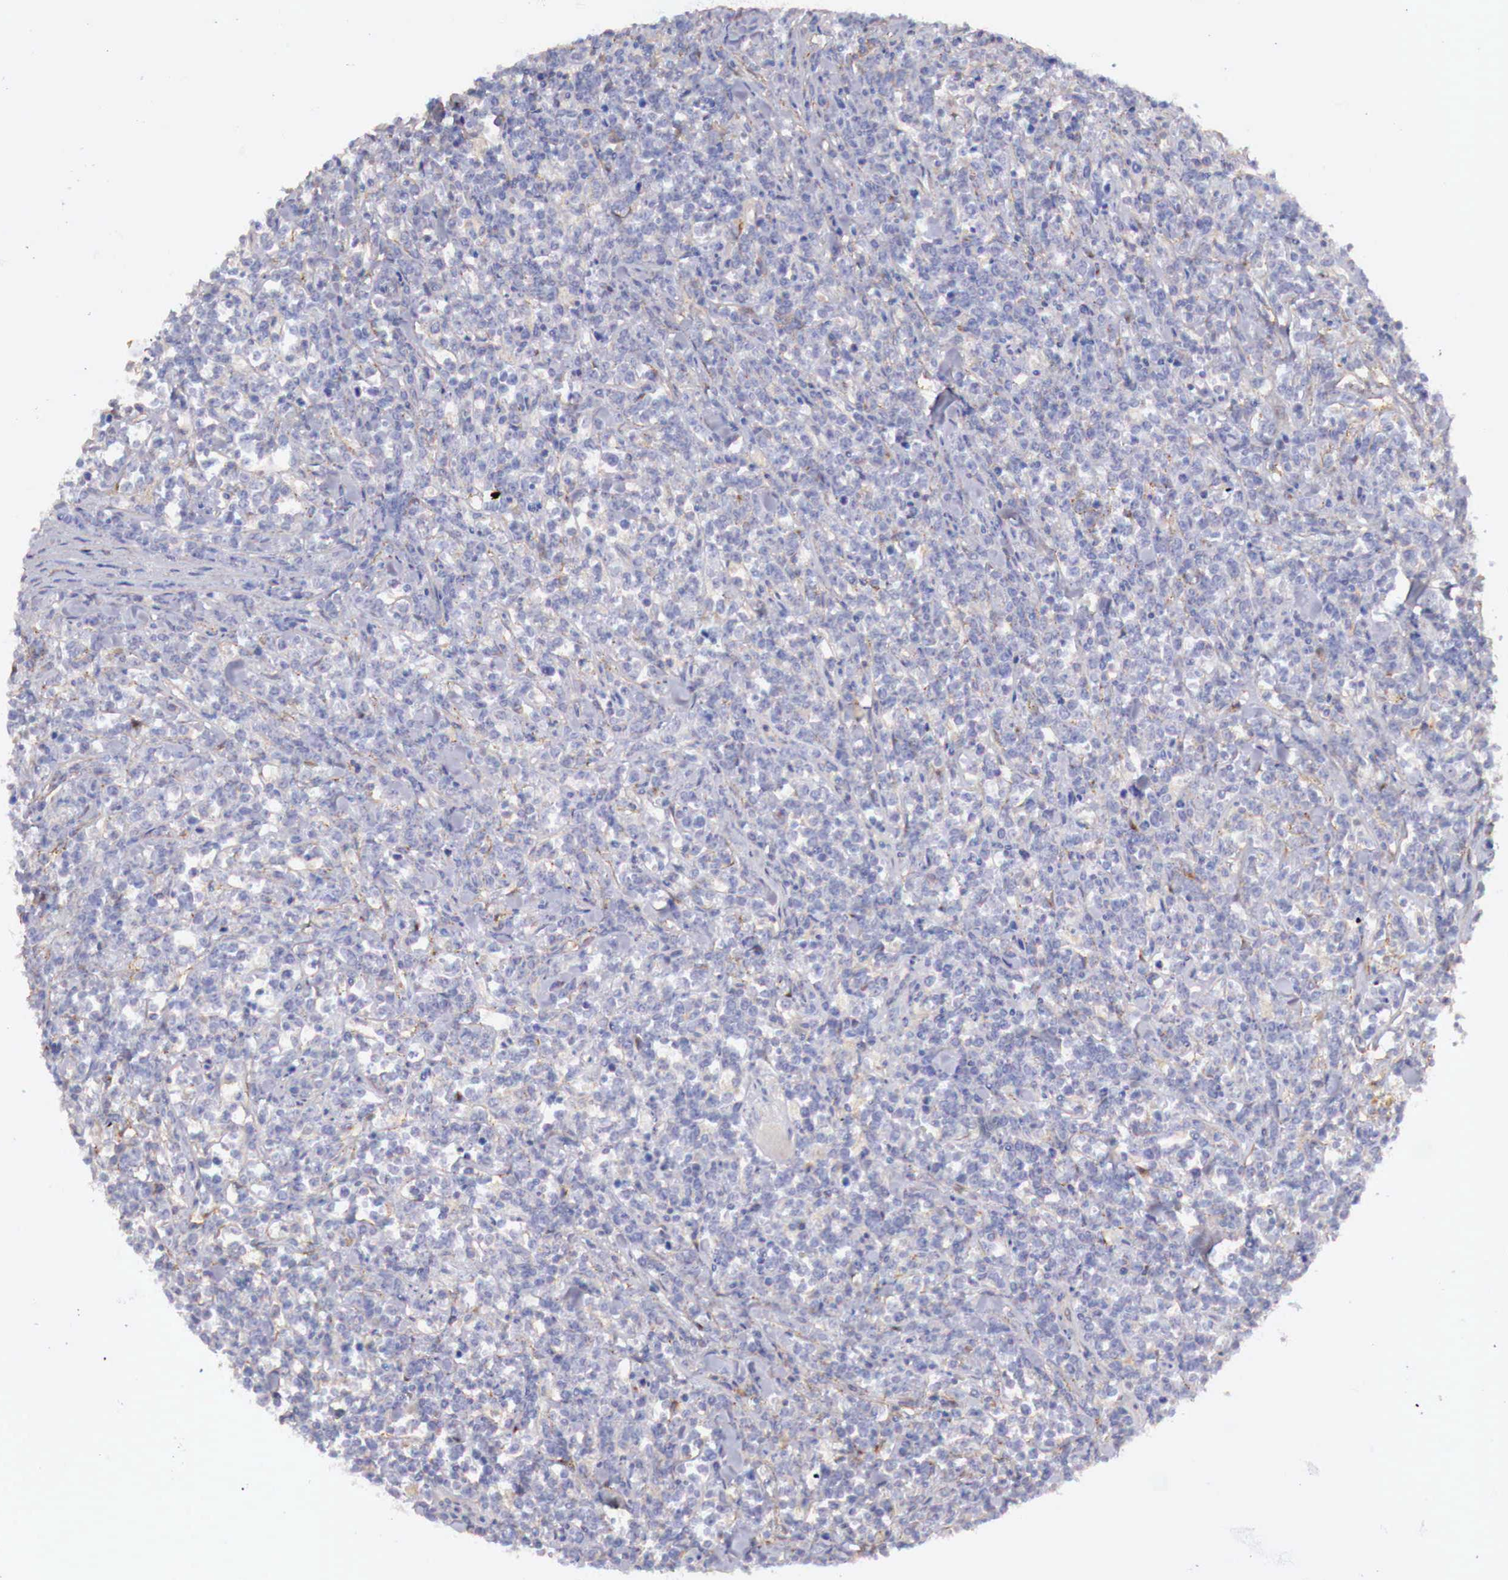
{"staining": {"intensity": "negative", "quantity": "none", "location": "none"}, "tissue": "lymphoma", "cell_type": "Tumor cells", "image_type": "cancer", "snomed": [{"axis": "morphology", "description": "Malignant lymphoma, non-Hodgkin's type, High grade"}, {"axis": "topography", "description": "Small intestine"}, {"axis": "topography", "description": "Colon"}], "caption": "Immunohistochemical staining of human malignant lymphoma, non-Hodgkin's type (high-grade) demonstrates no significant positivity in tumor cells. (Brightfield microscopy of DAB (3,3'-diaminobenzidine) IHC at high magnification).", "gene": "KLHDC7B", "patient": {"sex": "male", "age": 8}}